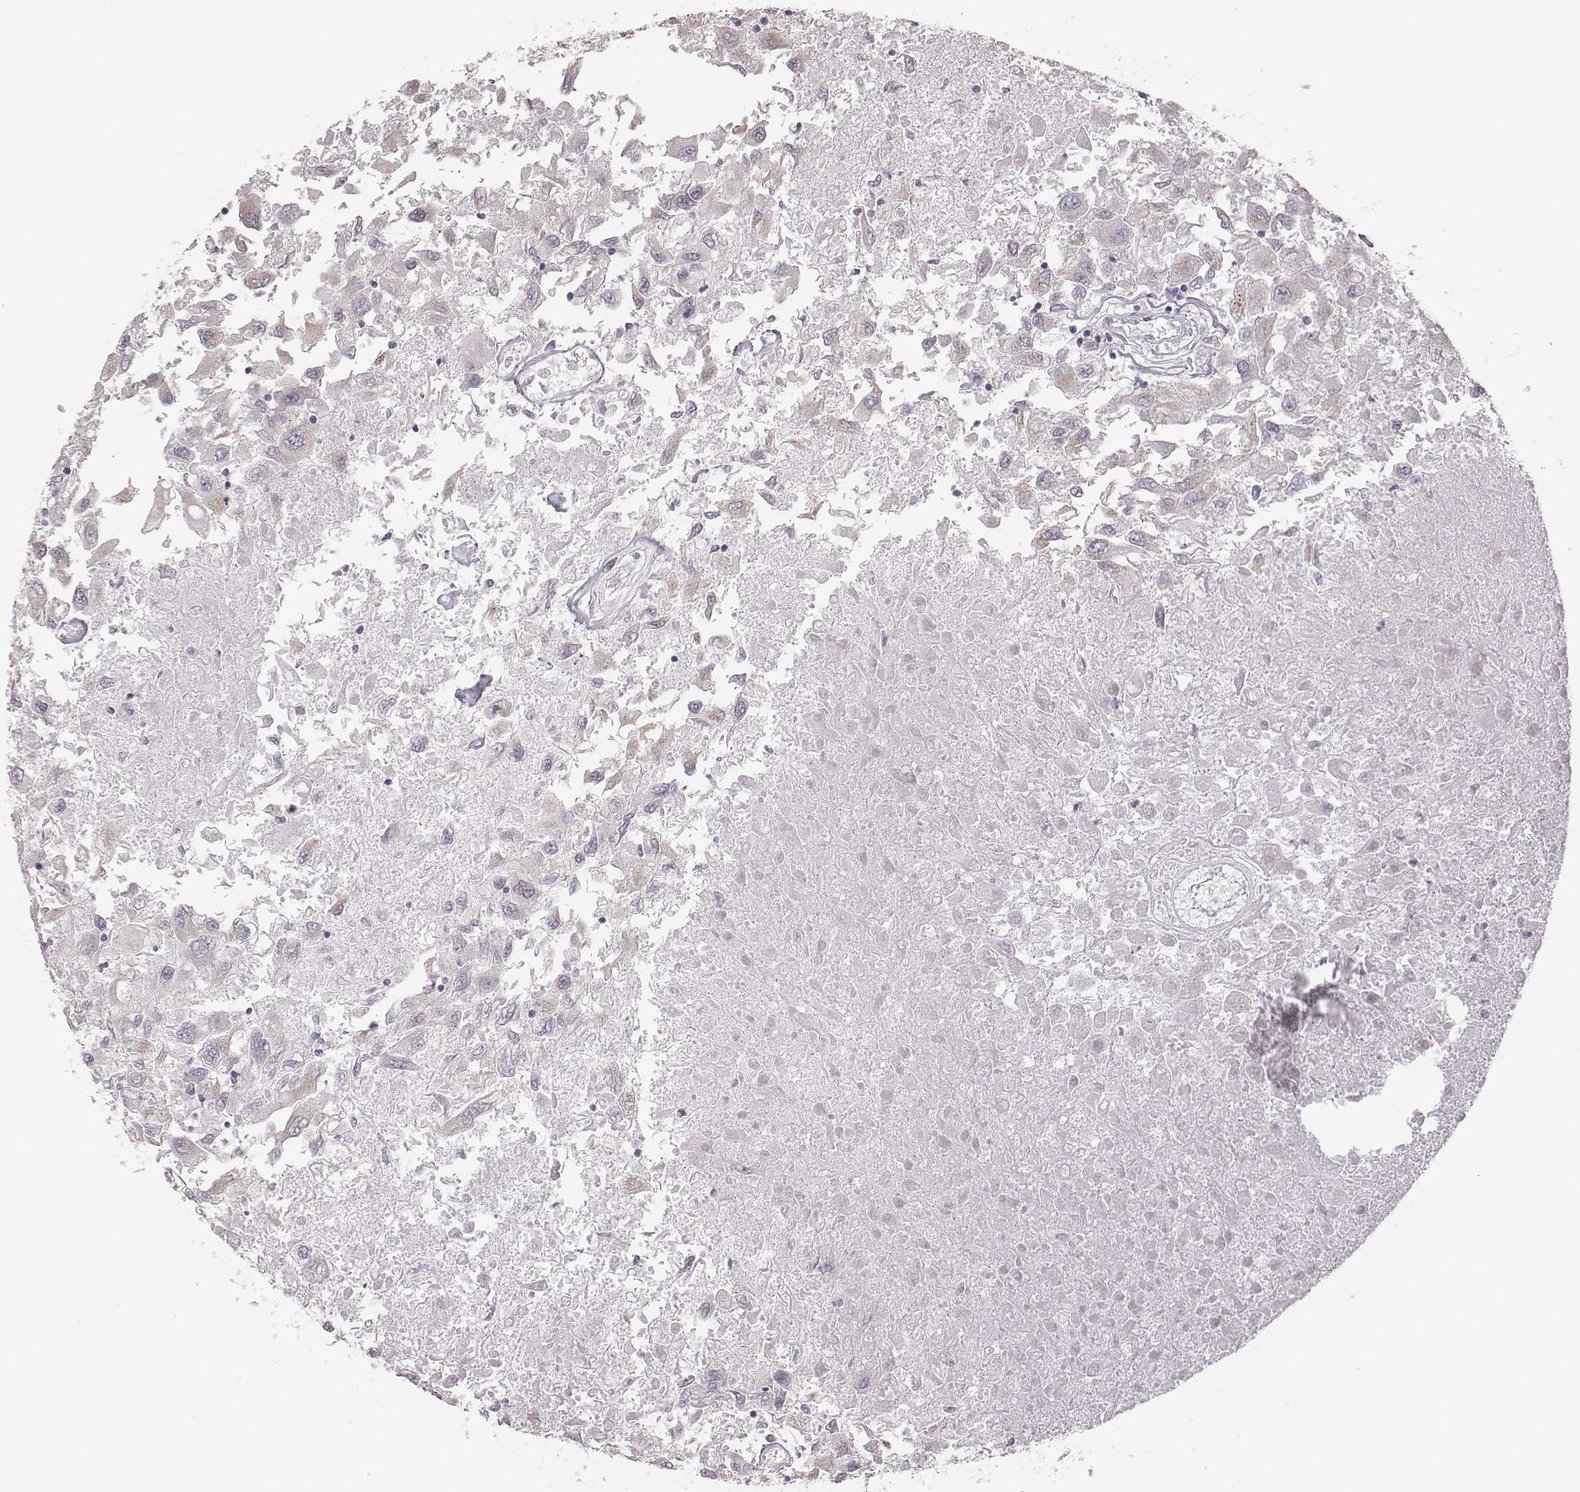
{"staining": {"intensity": "negative", "quantity": "none", "location": "none"}, "tissue": "renal cancer", "cell_type": "Tumor cells", "image_type": "cancer", "snomed": [{"axis": "morphology", "description": "Adenocarcinoma, NOS"}, {"axis": "topography", "description": "Kidney"}], "caption": "Tumor cells show no significant positivity in renal cancer (adenocarcinoma). (DAB IHC visualized using brightfield microscopy, high magnification).", "gene": "PBK", "patient": {"sex": "female", "age": 76}}